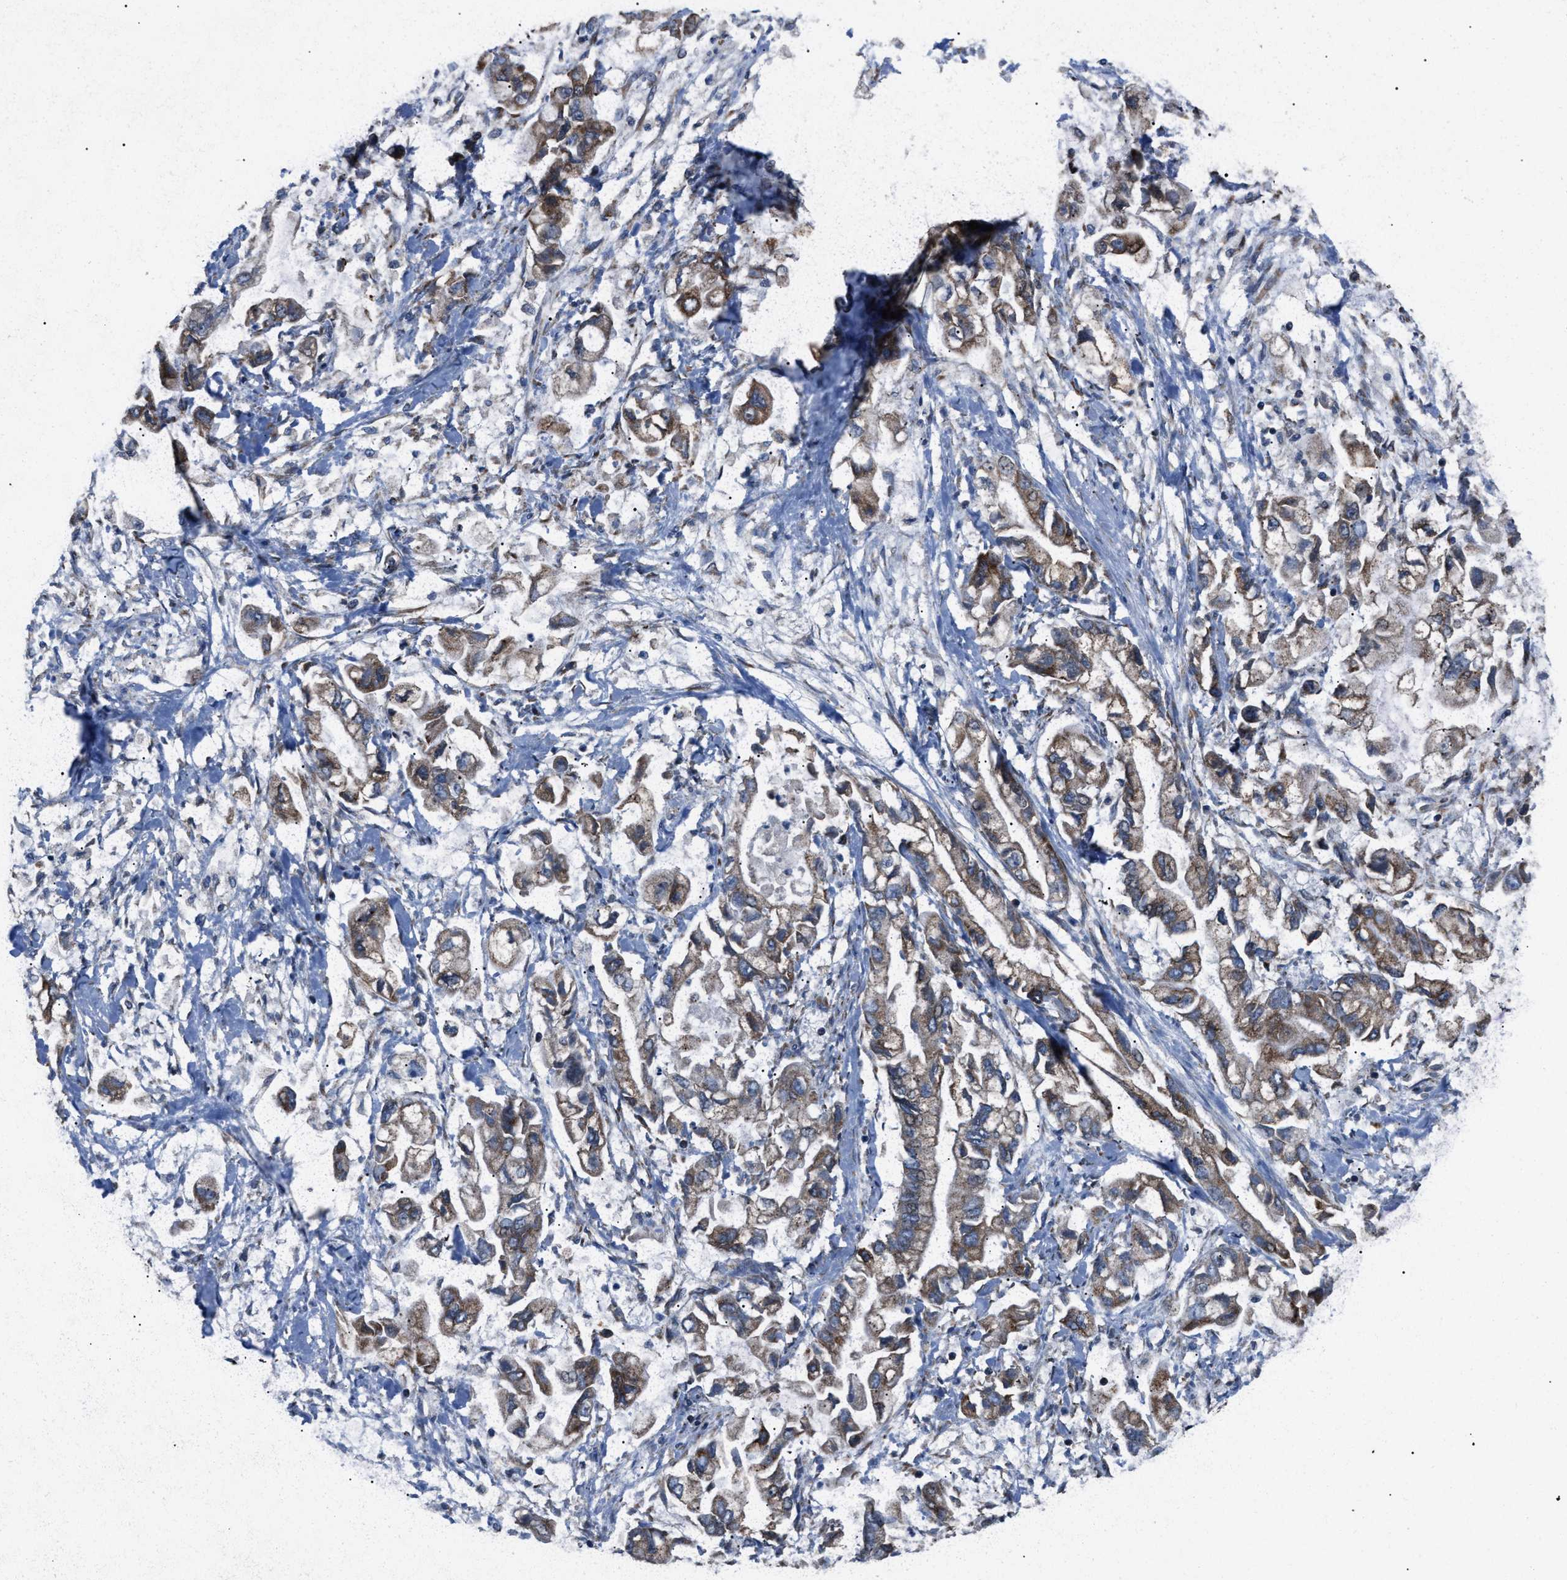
{"staining": {"intensity": "moderate", "quantity": ">75%", "location": "cytoplasmic/membranous"}, "tissue": "stomach cancer", "cell_type": "Tumor cells", "image_type": "cancer", "snomed": [{"axis": "morphology", "description": "Normal tissue, NOS"}, {"axis": "morphology", "description": "Adenocarcinoma, NOS"}, {"axis": "topography", "description": "Stomach"}], "caption": "Immunohistochemistry (IHC) image of neoplastic tissue: stomach cancer stained using IHC displays medium levels of moderate protein expression localized specifically in the cytoplasmic/membranous of tumor cells, appearing as a cytoplasmic/membranous brown color.", "gene": "AGO2", "patient": {"sex": "male", "age": 62}}